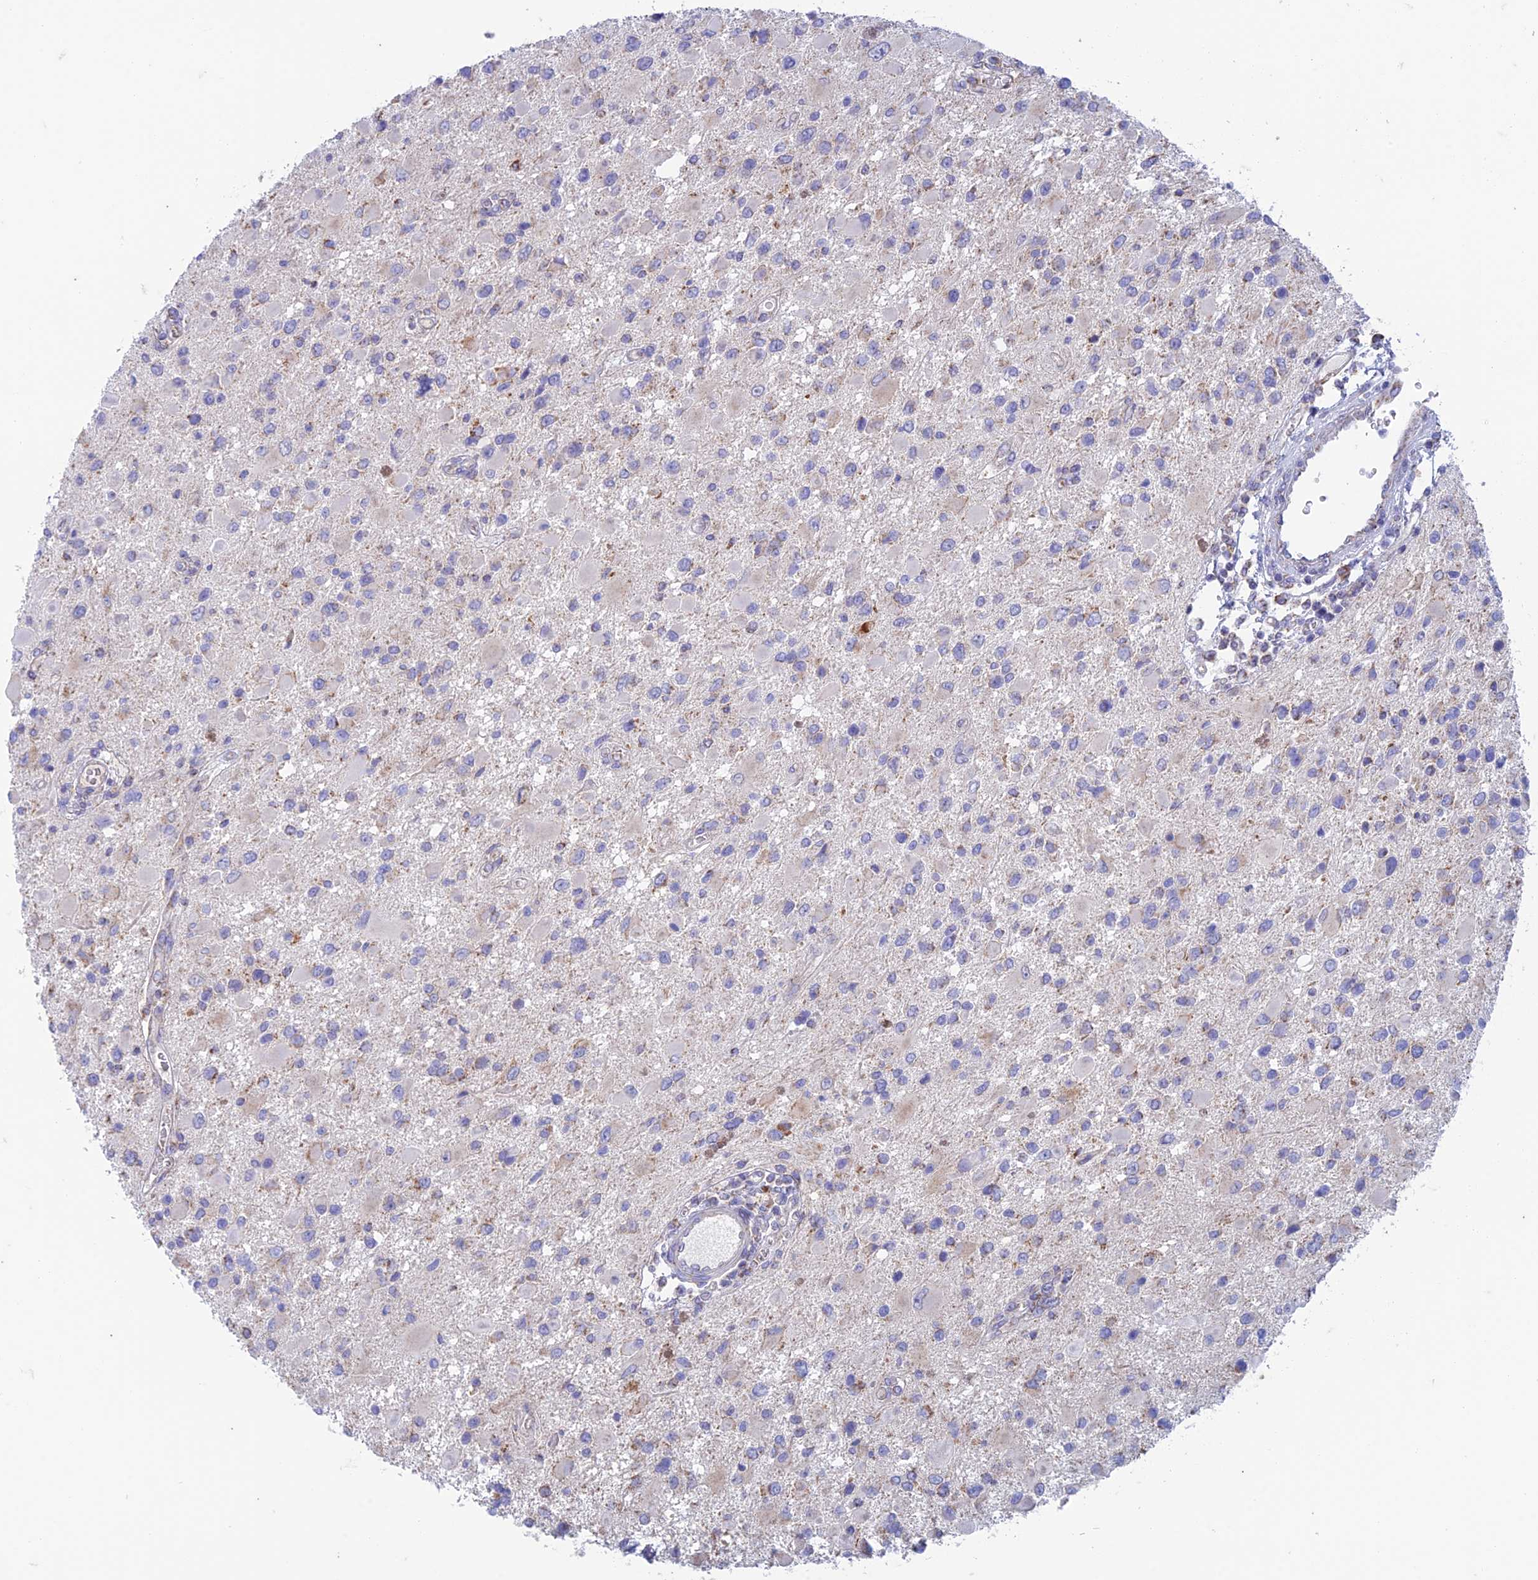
{"staining": {"intensity": "moderate", "quantity": "<25%", "location": "cytoplasmic/membranous"}, "tissue": "glioma", "cell_type": "Tumor cells", "image_type": "cancer", "snomed": [{"axis": "morphology", "description": "Glioma, malignant, High grade"}, {"axis": "topography", "description": "Brain"}], "caption": "Tumor cells reveal low levels of moderate cytoplasmic/membranous positivity in about <25% of cells in high-grade glioma (malignant). The staining was performed using DAB to visualize the protein expression in brown, while the nuclei were stained in blue with hematoxylin (Magnification: 20x).", "gene": "ZNF181", "patient": {"sex": "male", "age": 53}}